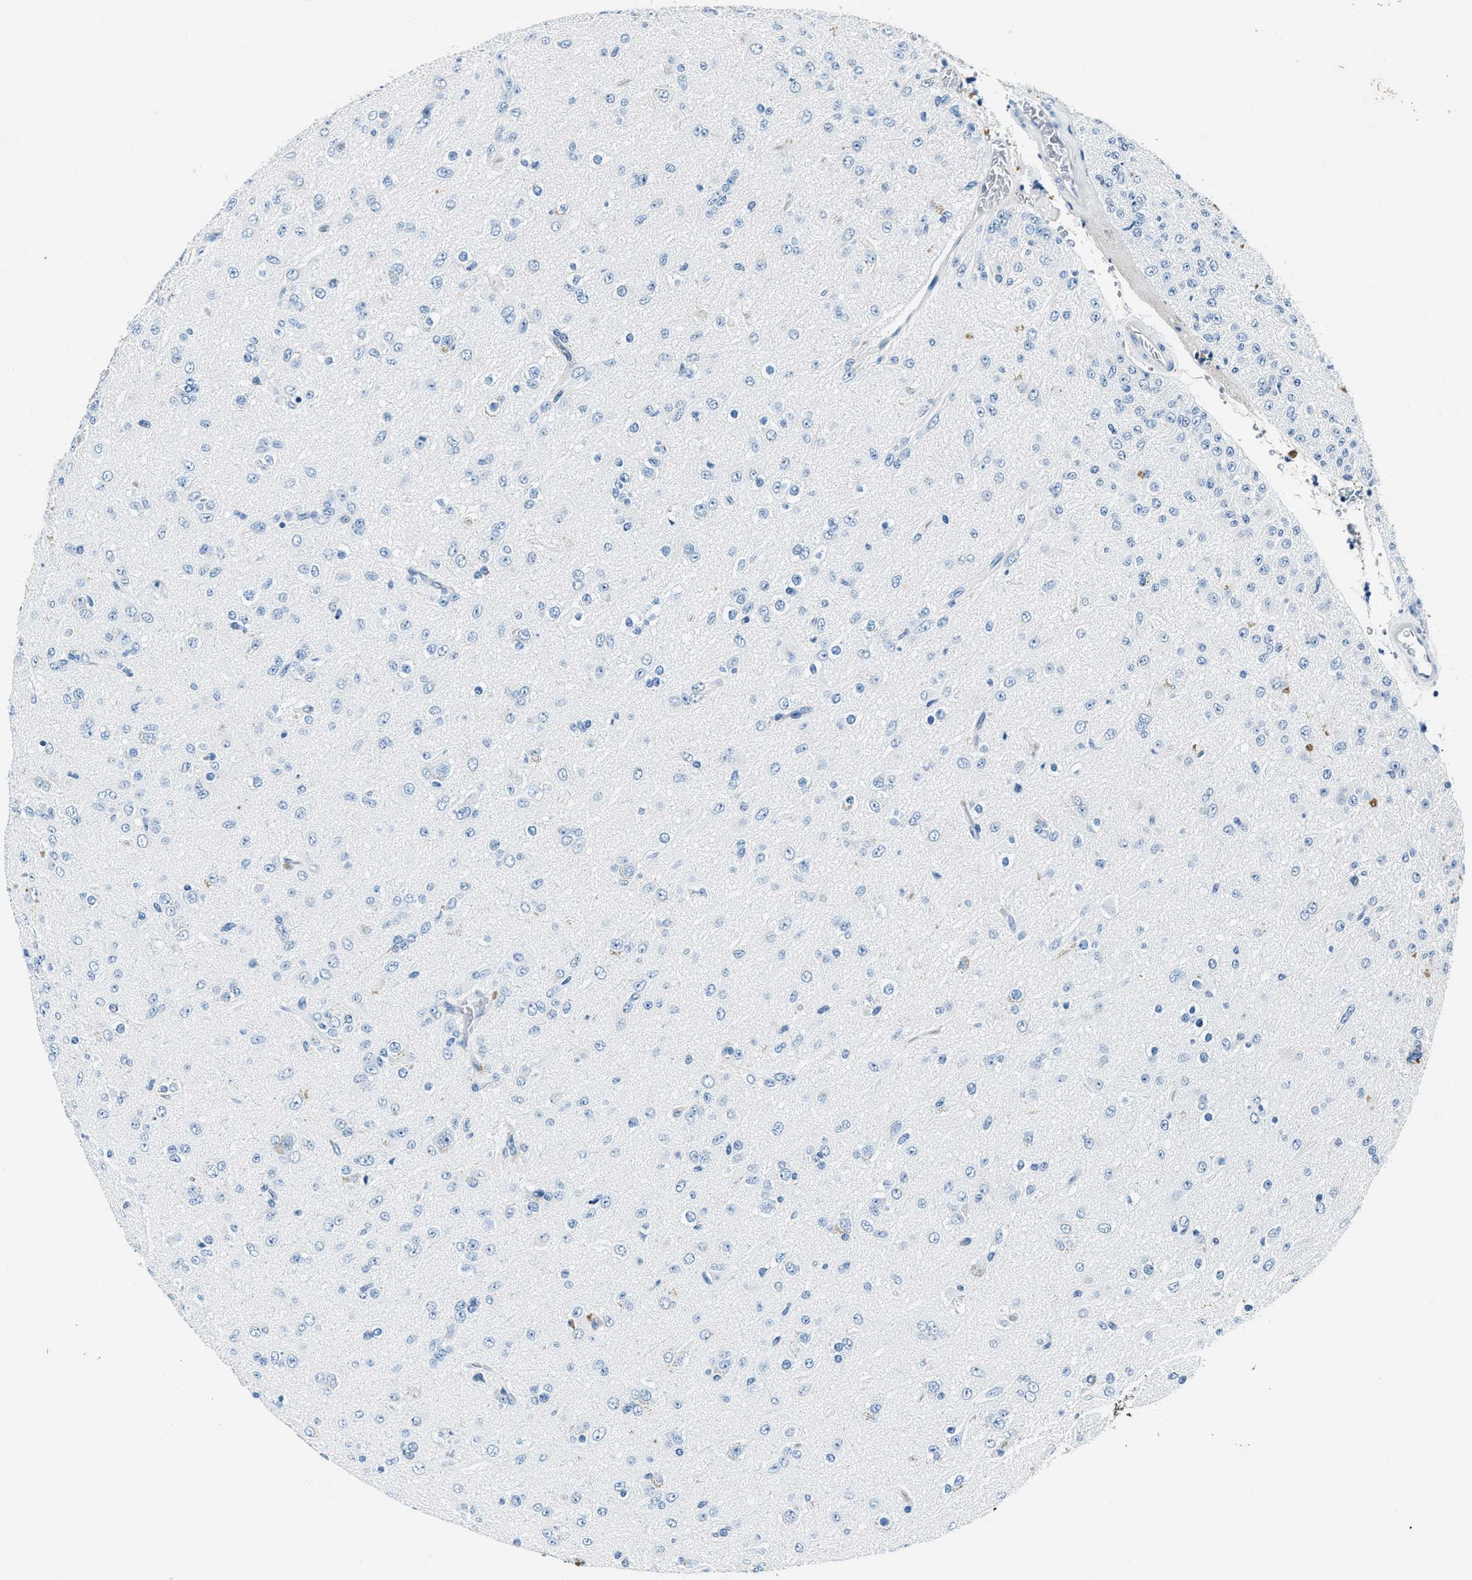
{"staining": {"intensity": "negative", "quantity": "none", "location": "none"}, "tissue": "glioma", "cell_type": "Tumor cells", "image_type": "cancer", "snomed": [{"axis": "morphology", "description": "Glioma, malignant, Low grade"}, {"axis": "topography", "description": "Brain"}], "caption": "This is a image of IHC staining of glioma, which shows no positivity in tumor cells.", "gene": "PTPDC1", "patient": {"sex": "male", "age": 65}}